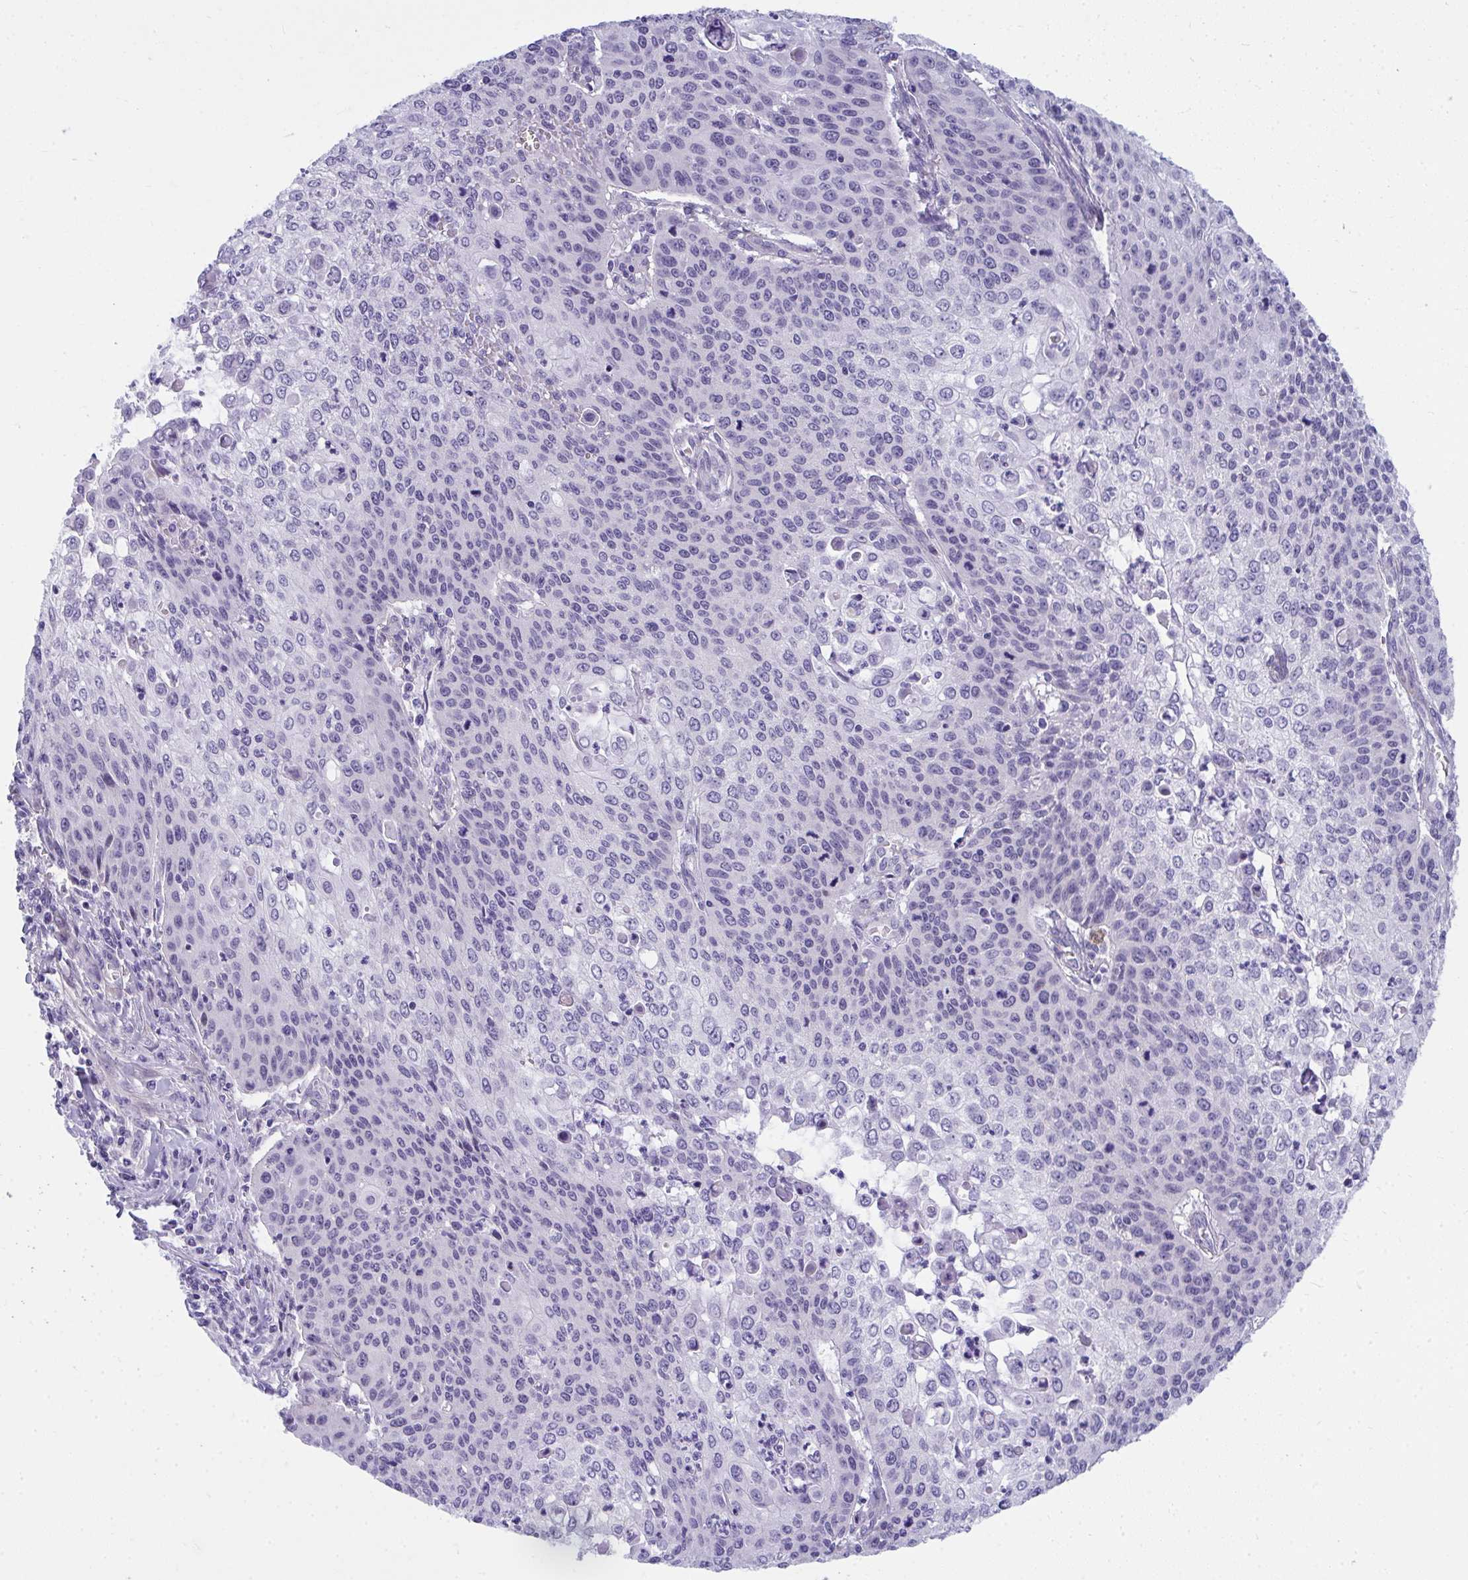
{"staining": {"intensity": "negative", "quantity": "none", "location": "none"}, "tissue": "cervical cancer", "cell_type": "Tumor cells", "image_type": "cancer", "snomed": [{"axis": "morphology", "description": "Squamous cell carcinoma, NOS"}, {"axis": "topography", "description": "Cervix"}], "caption": "IHC of human cervical cancer exhibits no expression in tumor cells. Nuclei are stained in blue.", "gene": "TSBP1", "patient": {"sex": "female", "age": 65}}